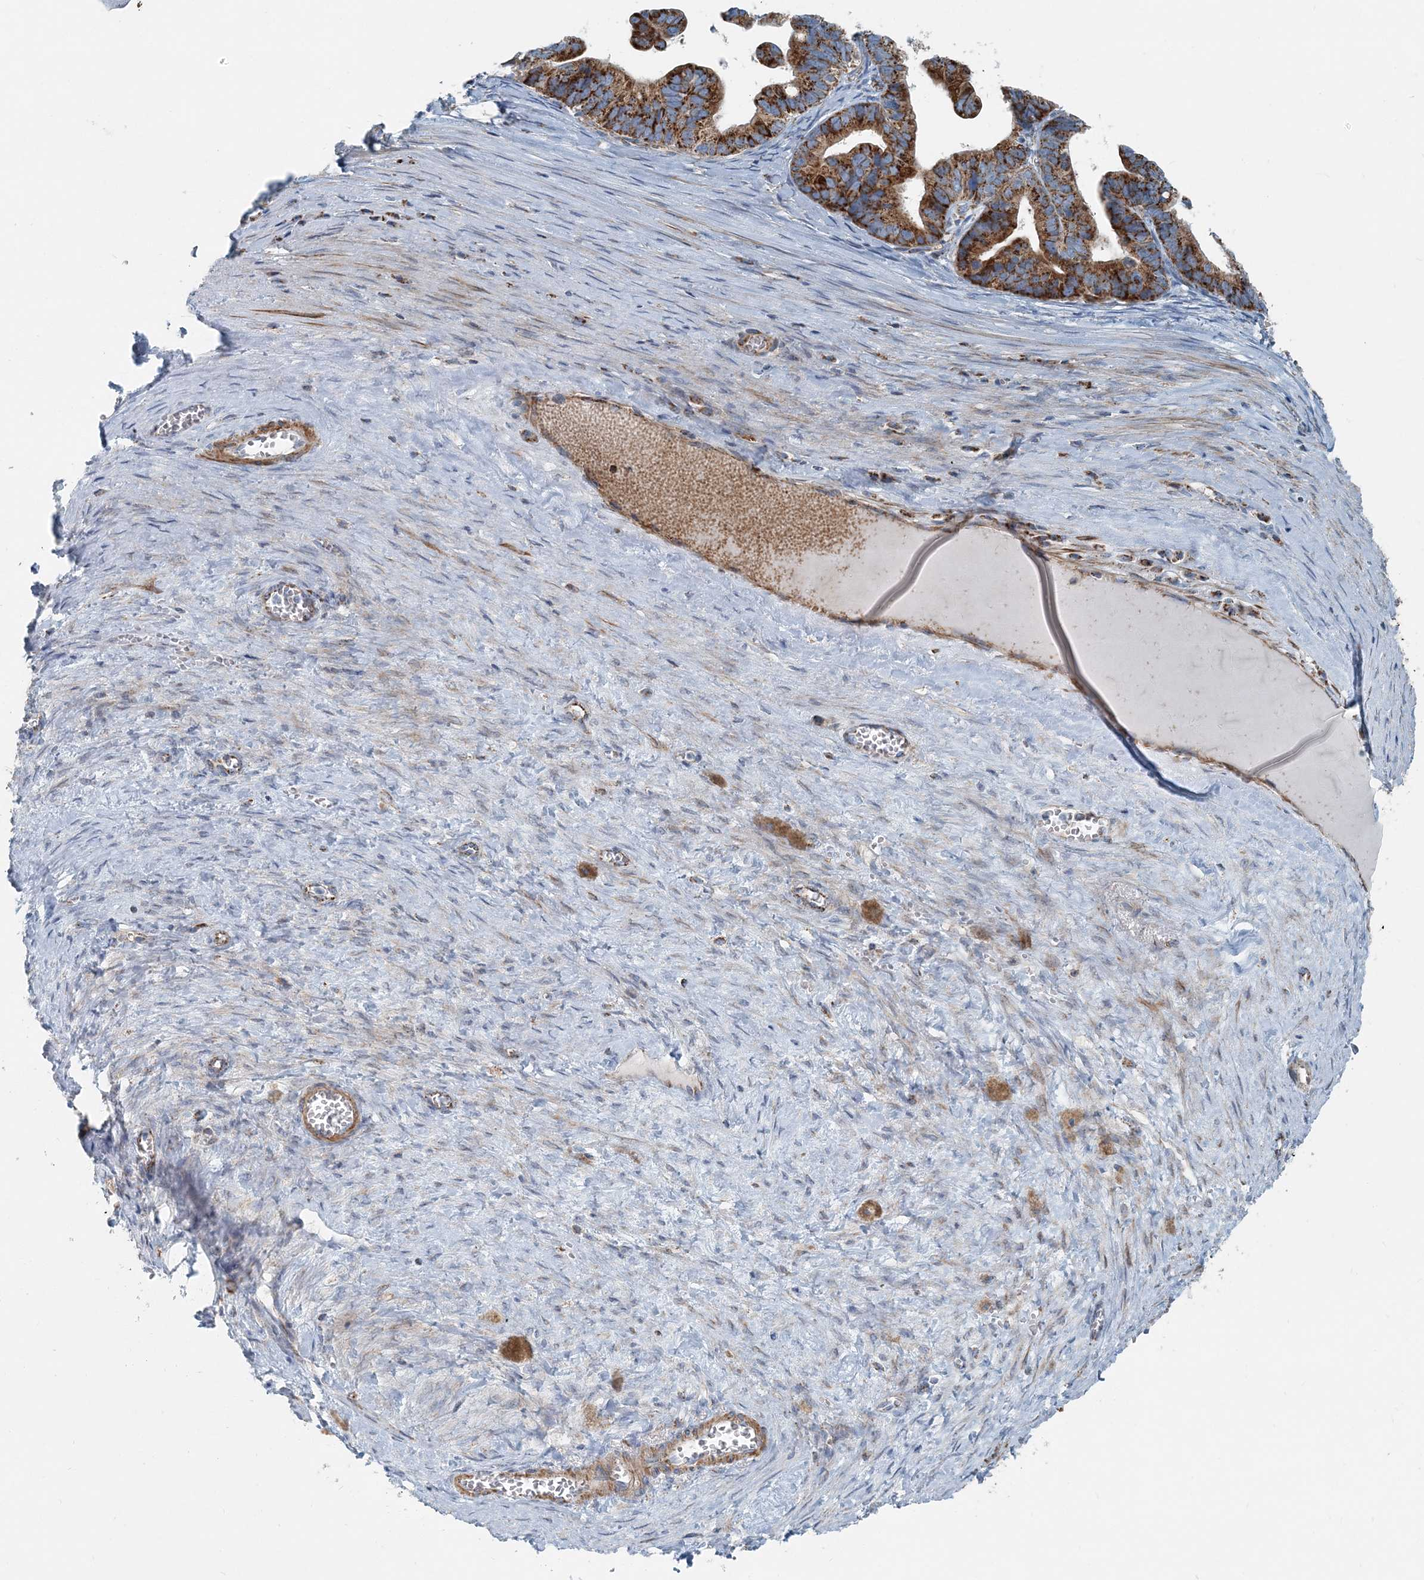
{"staining": {"intensity": "strong", "quantity": ">75%", "location": "cytoplasmic/membranous"}, "tissue": "ovarian cancer", "cell_type": "Tumor cells", "image_type": "cancer", "snomed": [{"axis": "morphology", "description": "Cystadenocarcinoma, serous, NOS"}, {"axis": "topography", "description": "Ovary"}], "caption": "Protein expression analysis of human serous cystadenocarcinoma (ovarian) reveals strong cytoplasmic/membranous positivity in about >75% of tumor cells. (DAB (3,3'-diaminobenzidine) = brown stain, brightfield microscopy at high magnification).", "gene": "INTU", "patient": {"sex": "female", "age": 56}}